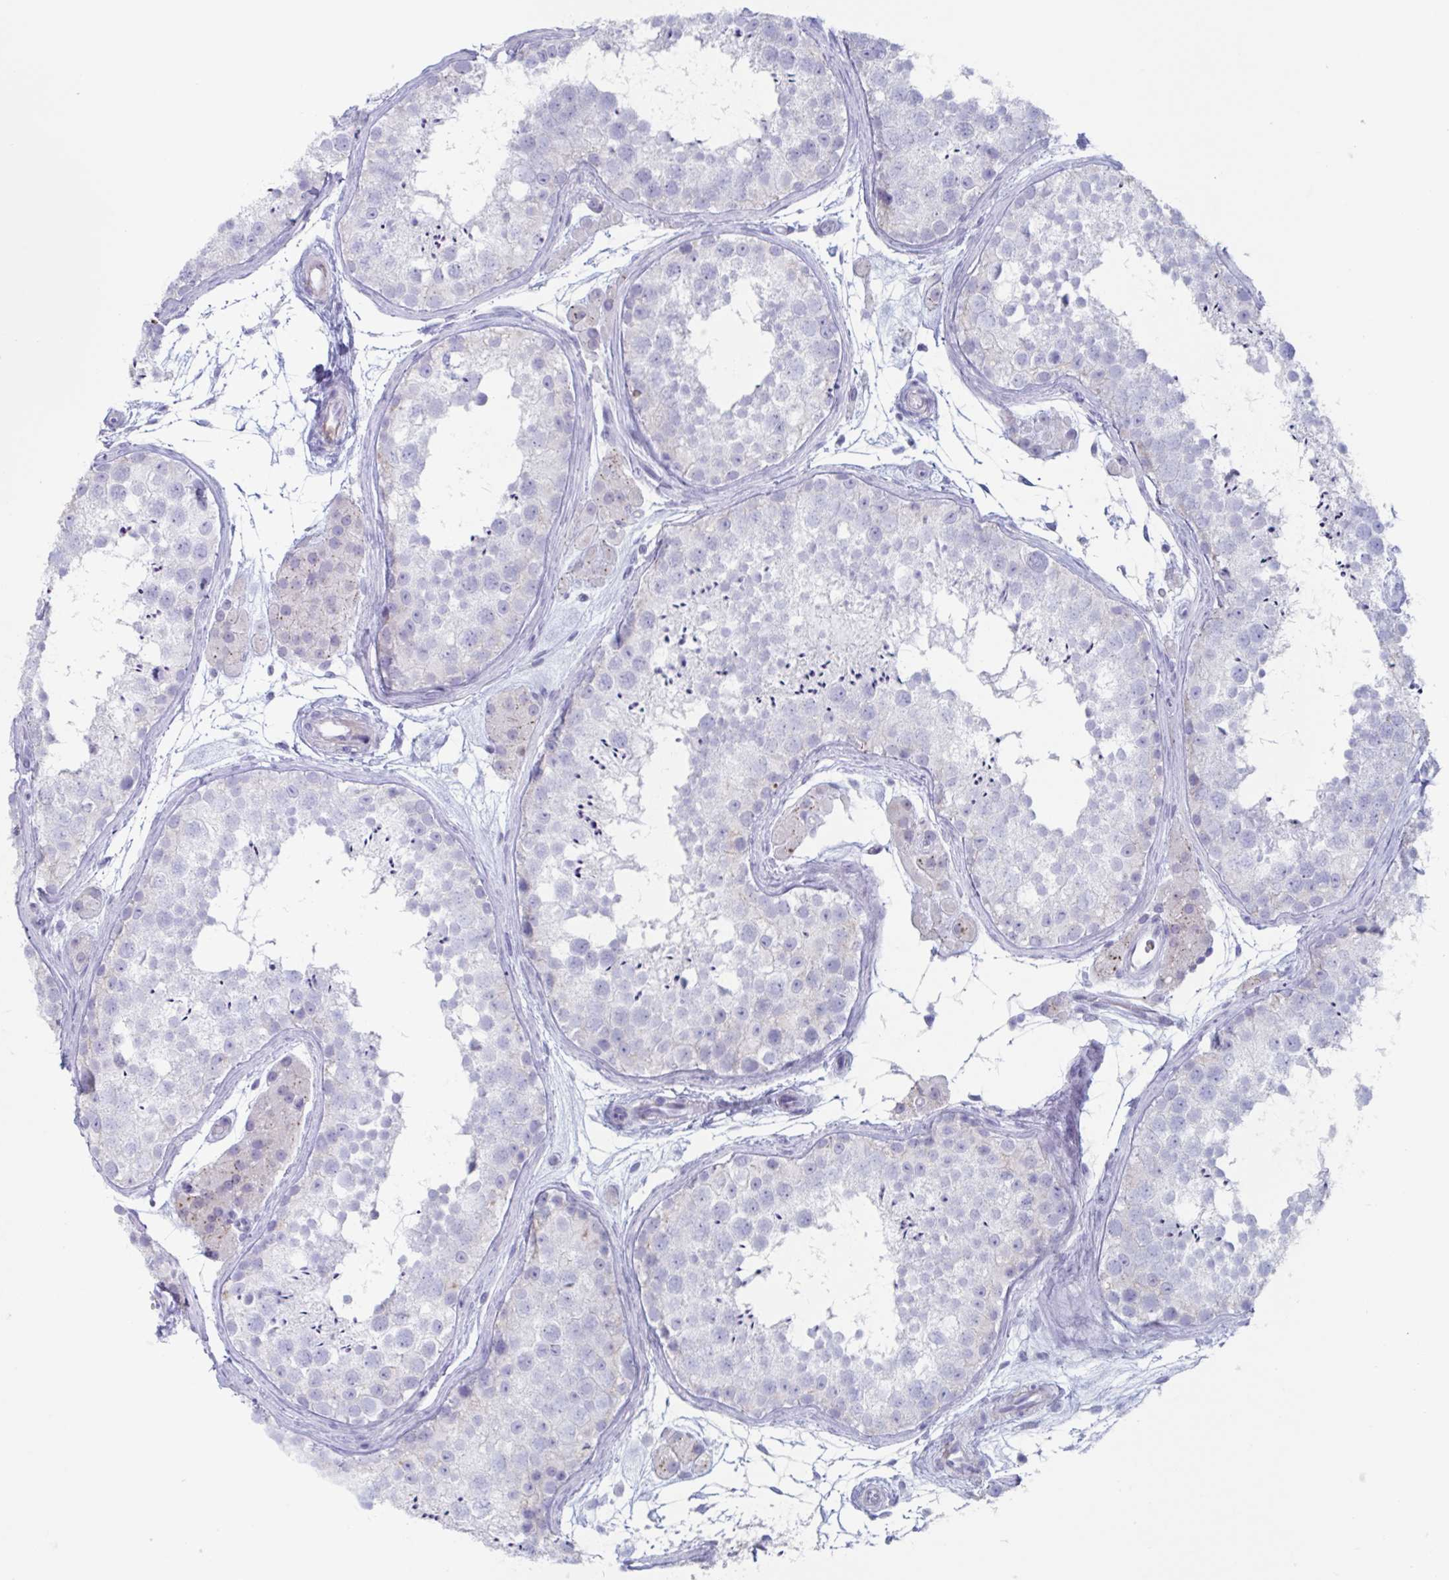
{"staining": {"intensity": "negative", "quantity": "none", "location": "none"}, "tissue": "testis", "cell_type": "Cells in seminiferous ducts", "image_type": "normal", "snomed": [{"axis": "morphology", "description": "Normal tissue, NOS"}, {"axis": "topography", "description": "Testis"}], "caption": "IHC photomicrograph of benign human testis stained for a protein (brown), which reveals no expression in cells in seminiferous ducts. (DAB (3,3'-diaminobenzidine) immunohistochemistry, high magnification).", "gene": "CYP4F11", "patient": {"sex": "male", "age": 41}}